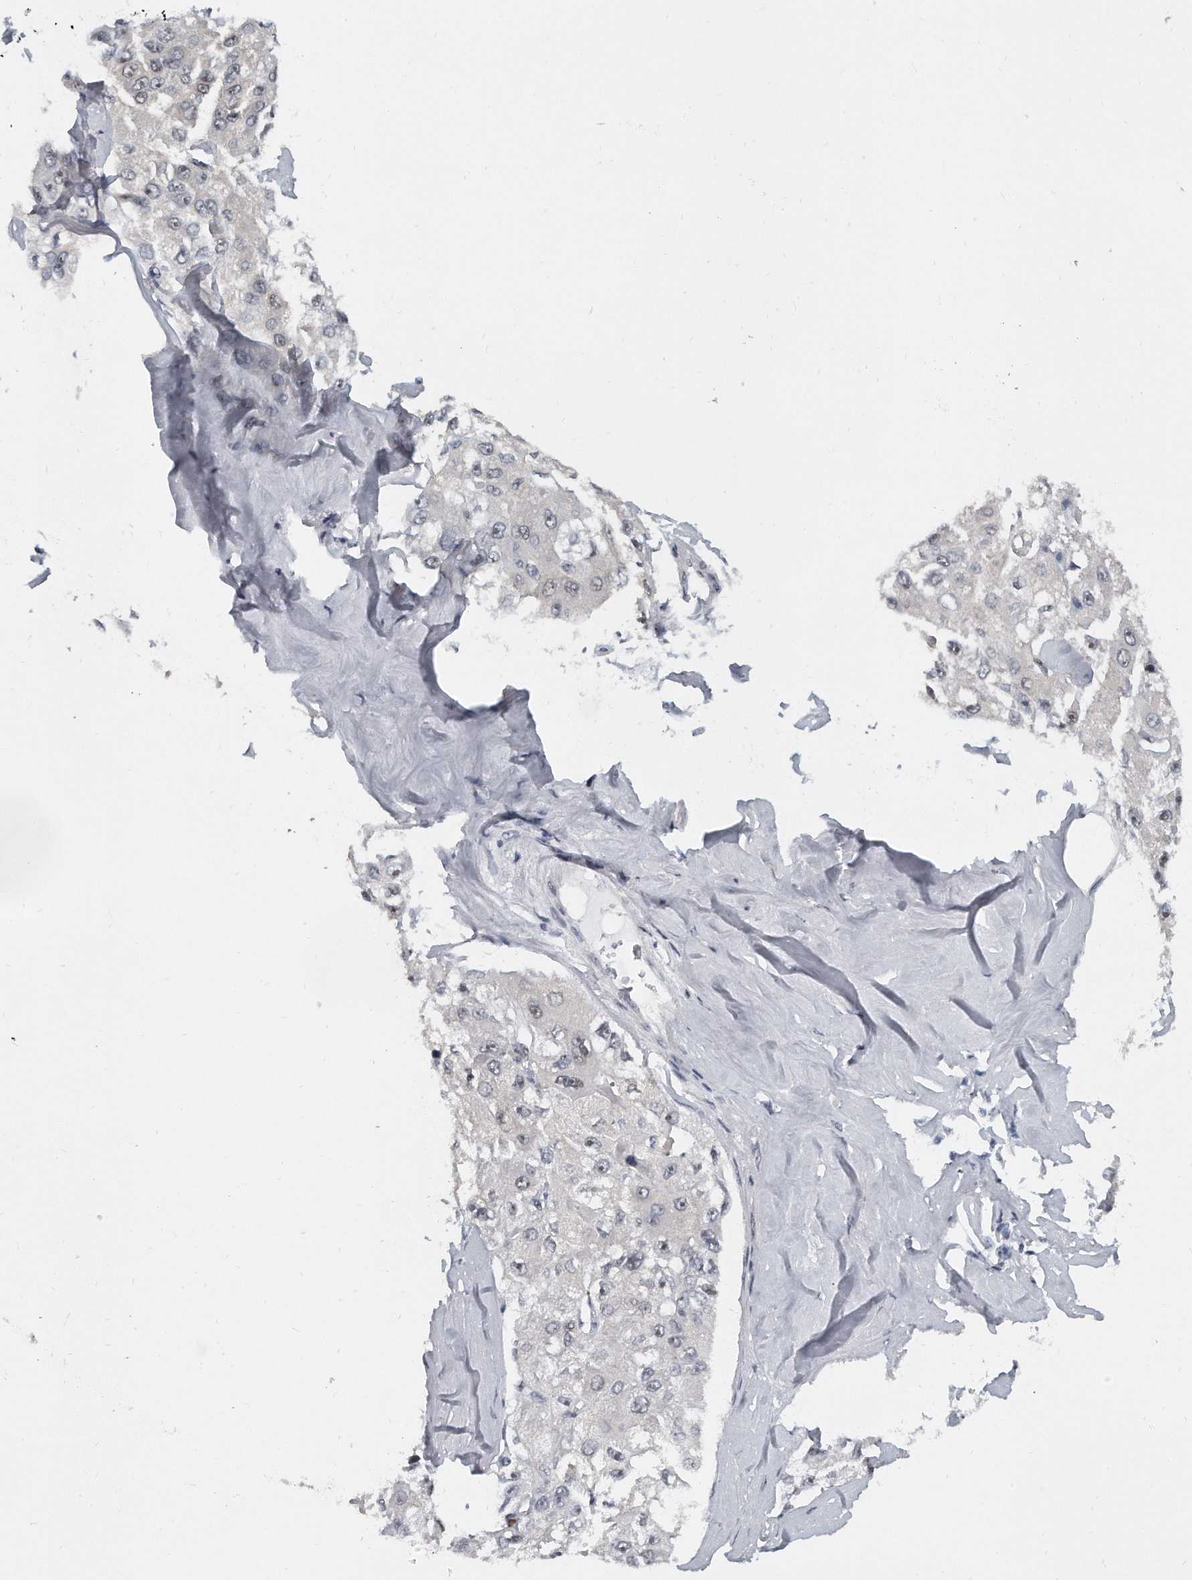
{"staining": {"intensity": "negative", "quantity": "none", "location": "none"}, "tissue": "liver cancer", "cell_type": "Tumor cells", "image_type": "cancer", "snomed": [{"axis": "morphology", "description": "Carcinoma, Hepatocellular, NOS"}, {"axis": "topography", "description": "Liver"}], "caption": "Liver cancer (hepatocellular carcinoma) stained for a protein using immunohistochemistry (IHC) shows no expression tumor cells.", "gene": "TFCP2L1", "patient": {"sex": "male", "age": 80}}